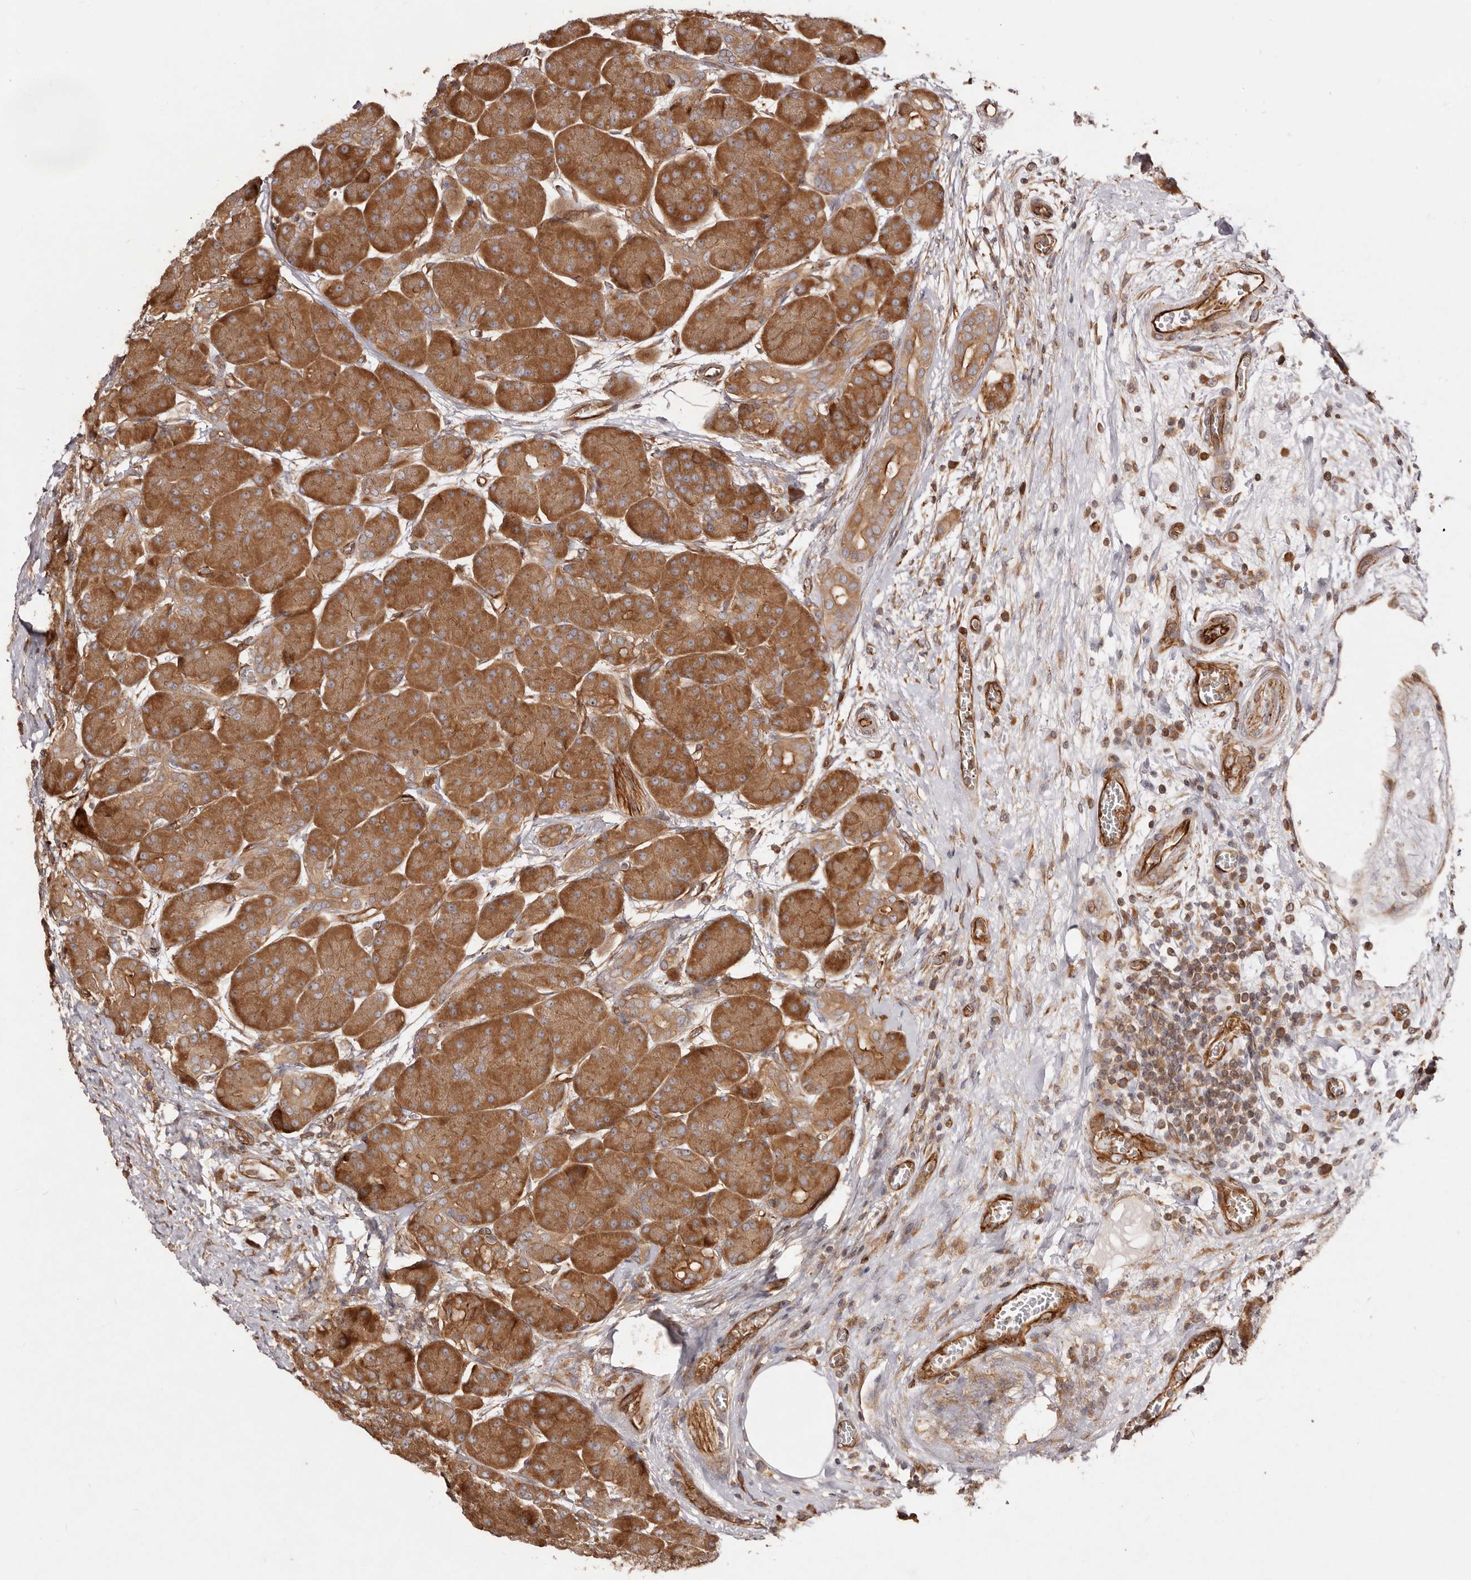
{"staining": {"intensity": "strong", "quantity": ">75%", "location": "cytoplasmic/membranous"}, "tissue": "pancreas", "cell_type": "Exocrine glandular cells", "image_type": "normal", "snomed": [{"axis": "morphology", "description": "Normal tissue, NOS"}, {"axis": "topography", "description": "Pancreas"}], "caption": "A brown stain highlights strong cytoplasmic/membranous staining of a protein in exocrine glandular cells of benign pancreas. Immunohistochemistry (ihc) stains the protein in brown and the nuclei are stained blue.", "gene": "RPS6", "patient": {"sex": "male", "age": 63}}